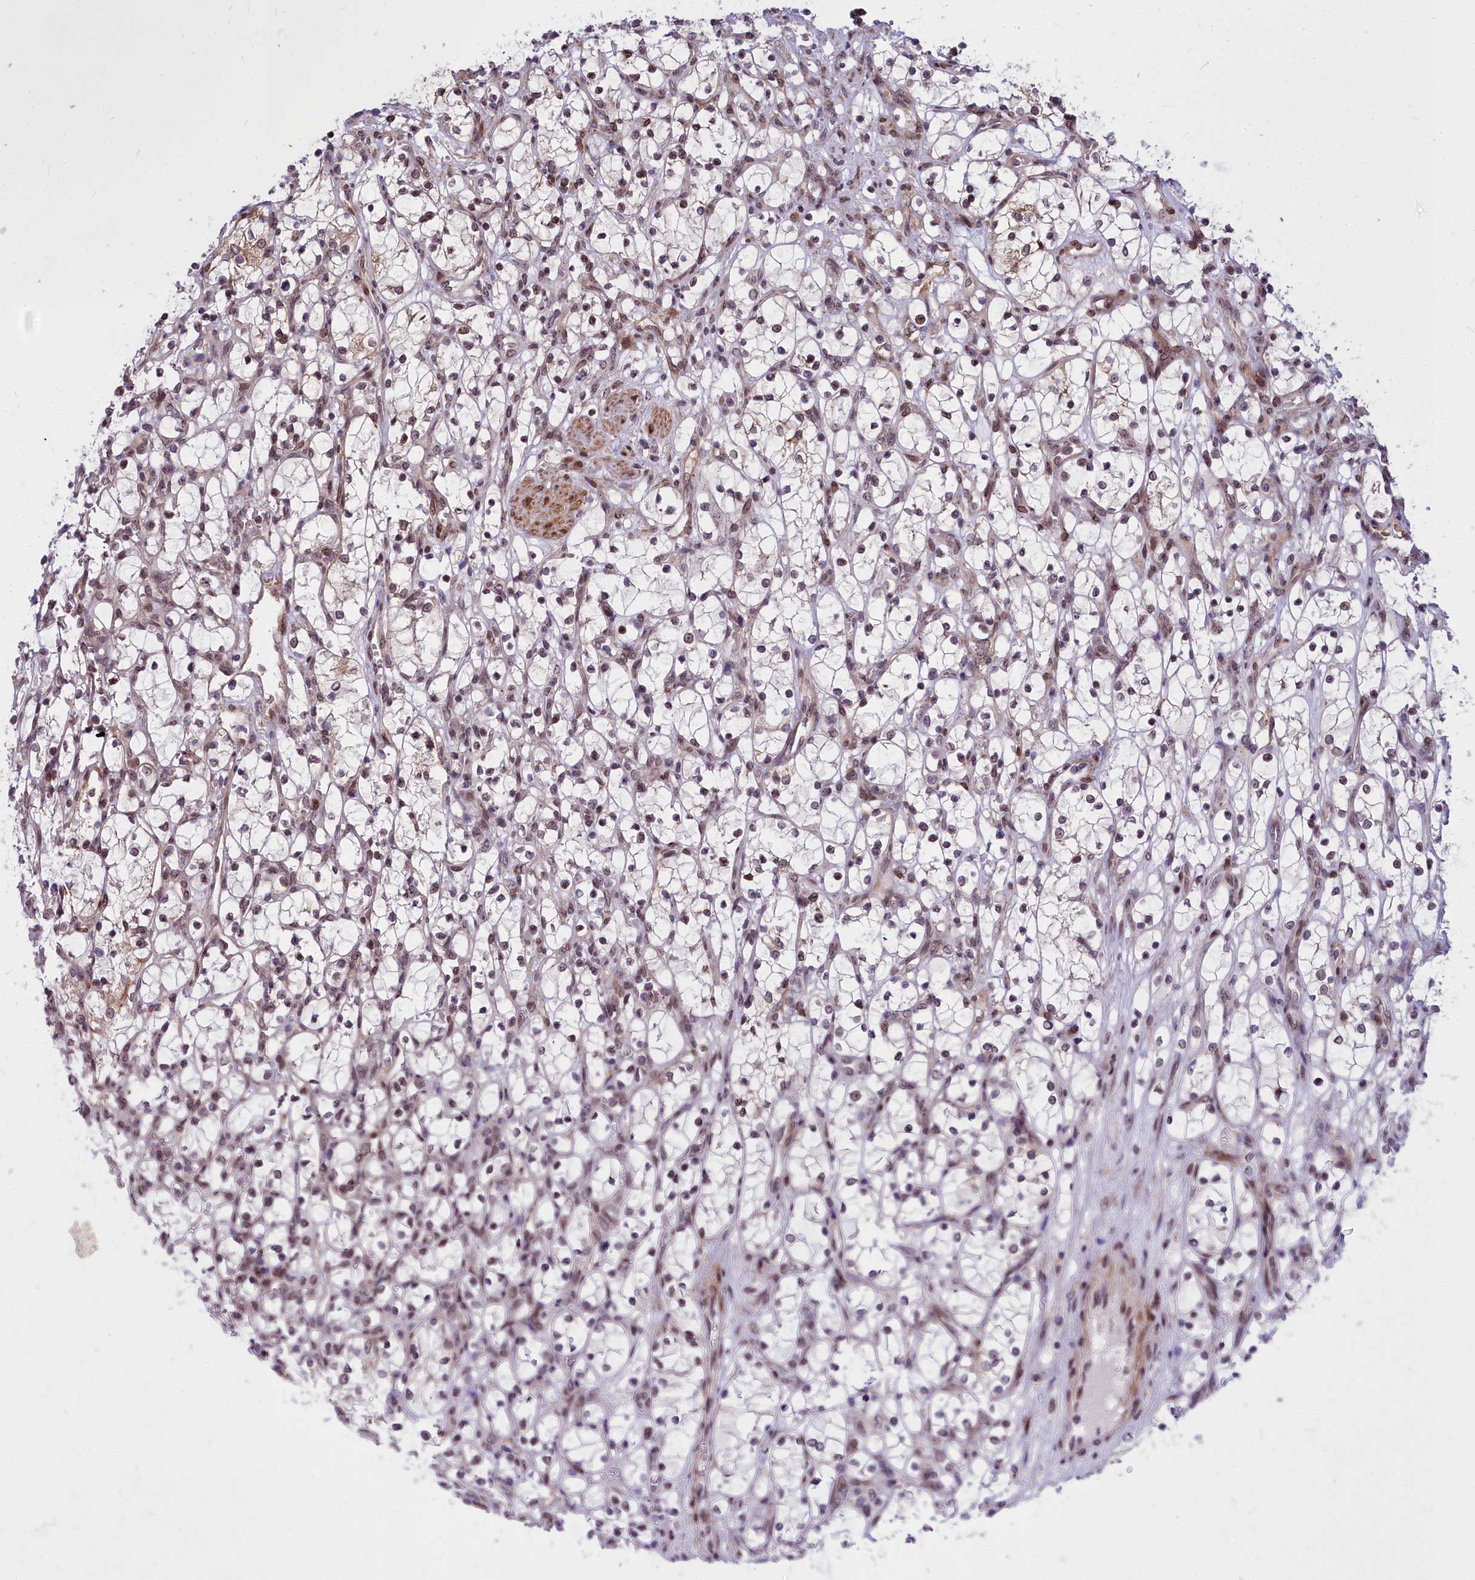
{"staining": {"intensity": "moderate", "quantity": "25%-75%", "location": "nuclear"}, "tissue": "renal cancer", "cell_type": "Tumor cells", "image_type": "cancer", "snomed": [{"axis": "morphology", "description": "Adenocarcinoma, NOS"}, {"axis": "topography", "description": "Kidney"}], "caption": "An immunohistochemistry photomicrograph of neoplastic tissue is shown. Protein staining in brown labels moderate nuclear positivity in adenocarcinoma (renal) within tumor cells. The staining was performed using DAB, with brown indicating positive protein expression. Nuclei are stained blue with hematoxylin.", "gene": "ABCB8", "patient": {"sex": "female", "age": 69}}